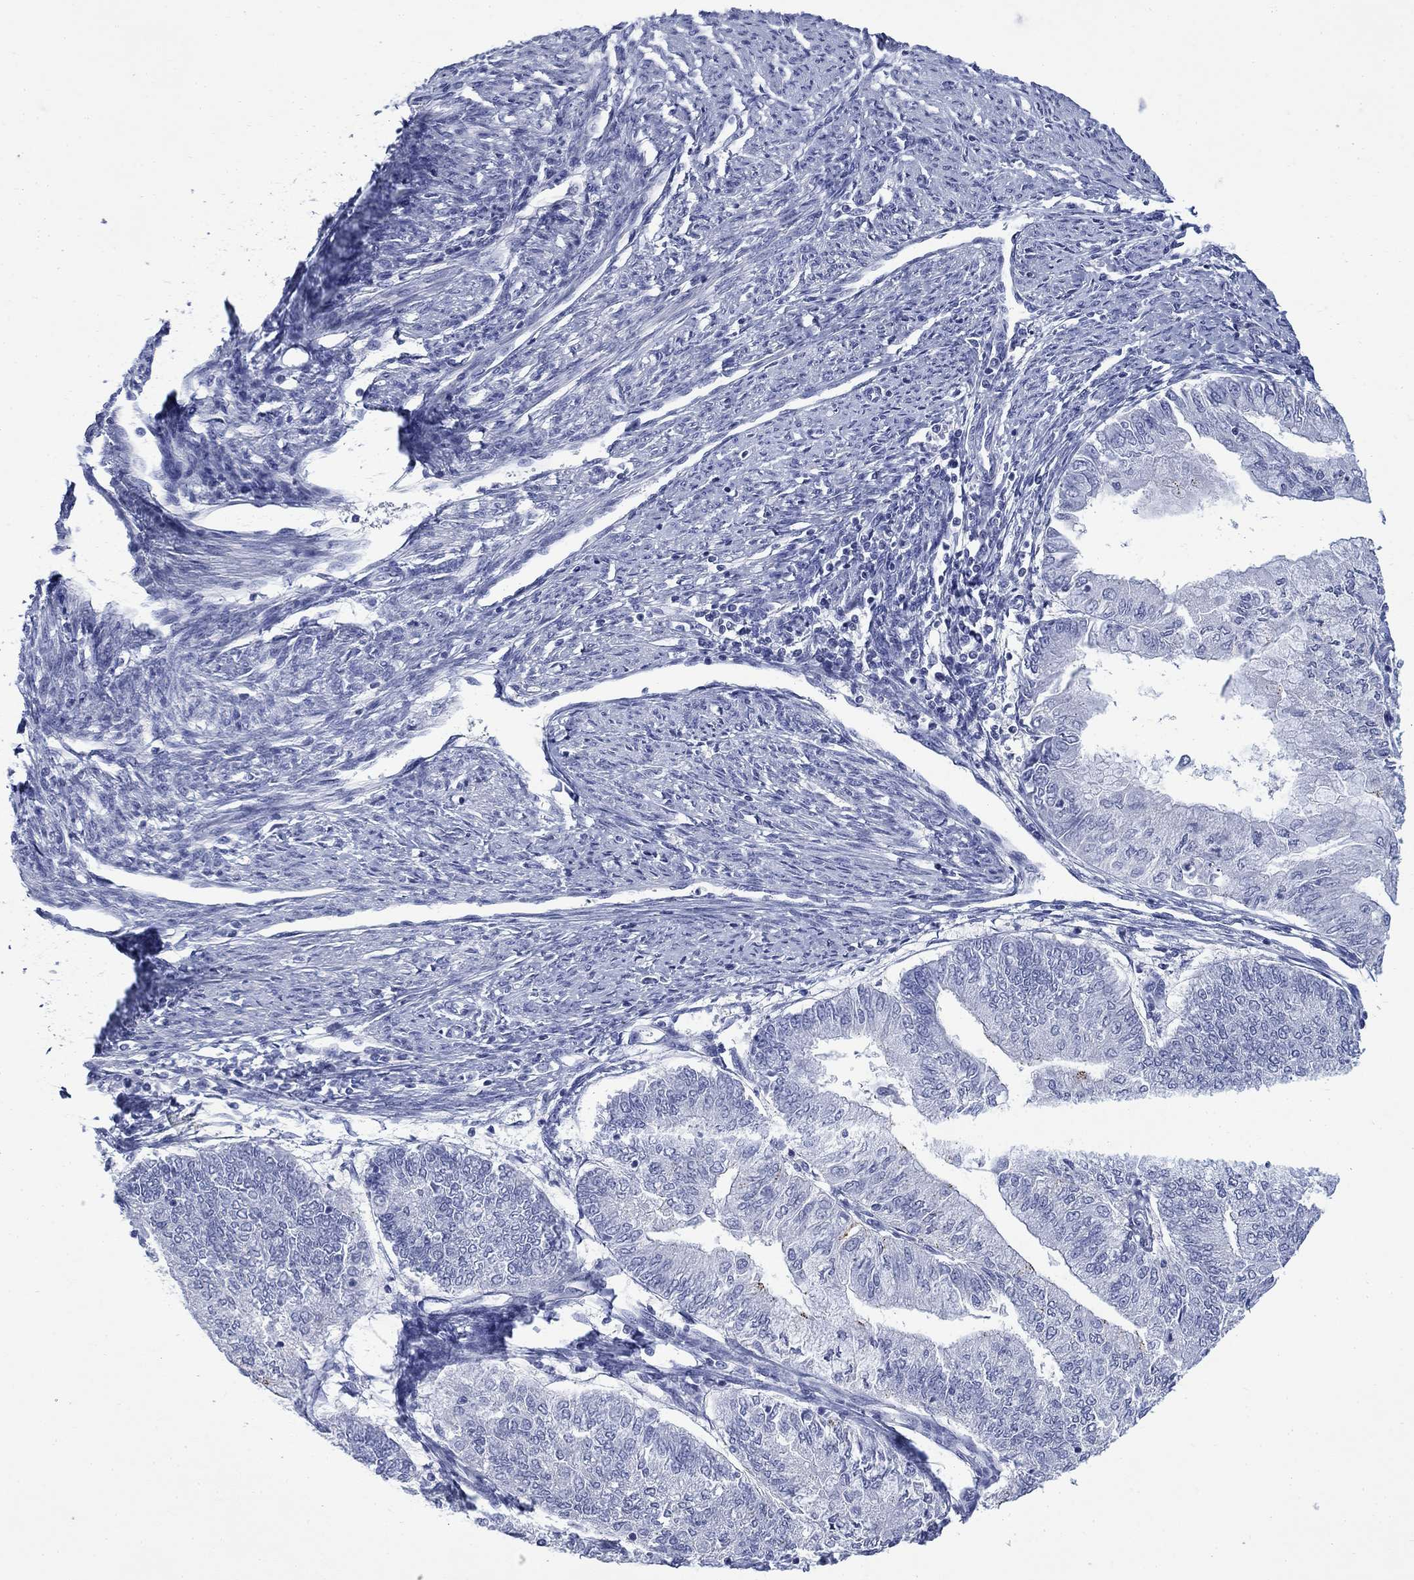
{"staining": {"intensity": "negative", "quantity": "none", "location": "none"}, "tissue": "endometrial cancer", "cell_type": "Tumor cells", "image_type": "cancer", "snomed": [{"axis": "morphology", "description": "Adenocarcinoma, NOS"}, {"axis": "topography", "description": "Endometrium"}], "caption": "Immunohistochemistry photomicrograph of neoplastic tissue: endometrial adenocarcinoma stained with DAB (3,3'-diaminobenzidine) displays no significant protein expression in tumor cells.", "gene": "IGF2BP3", "patient": {"sex": "female", "age": 59}}